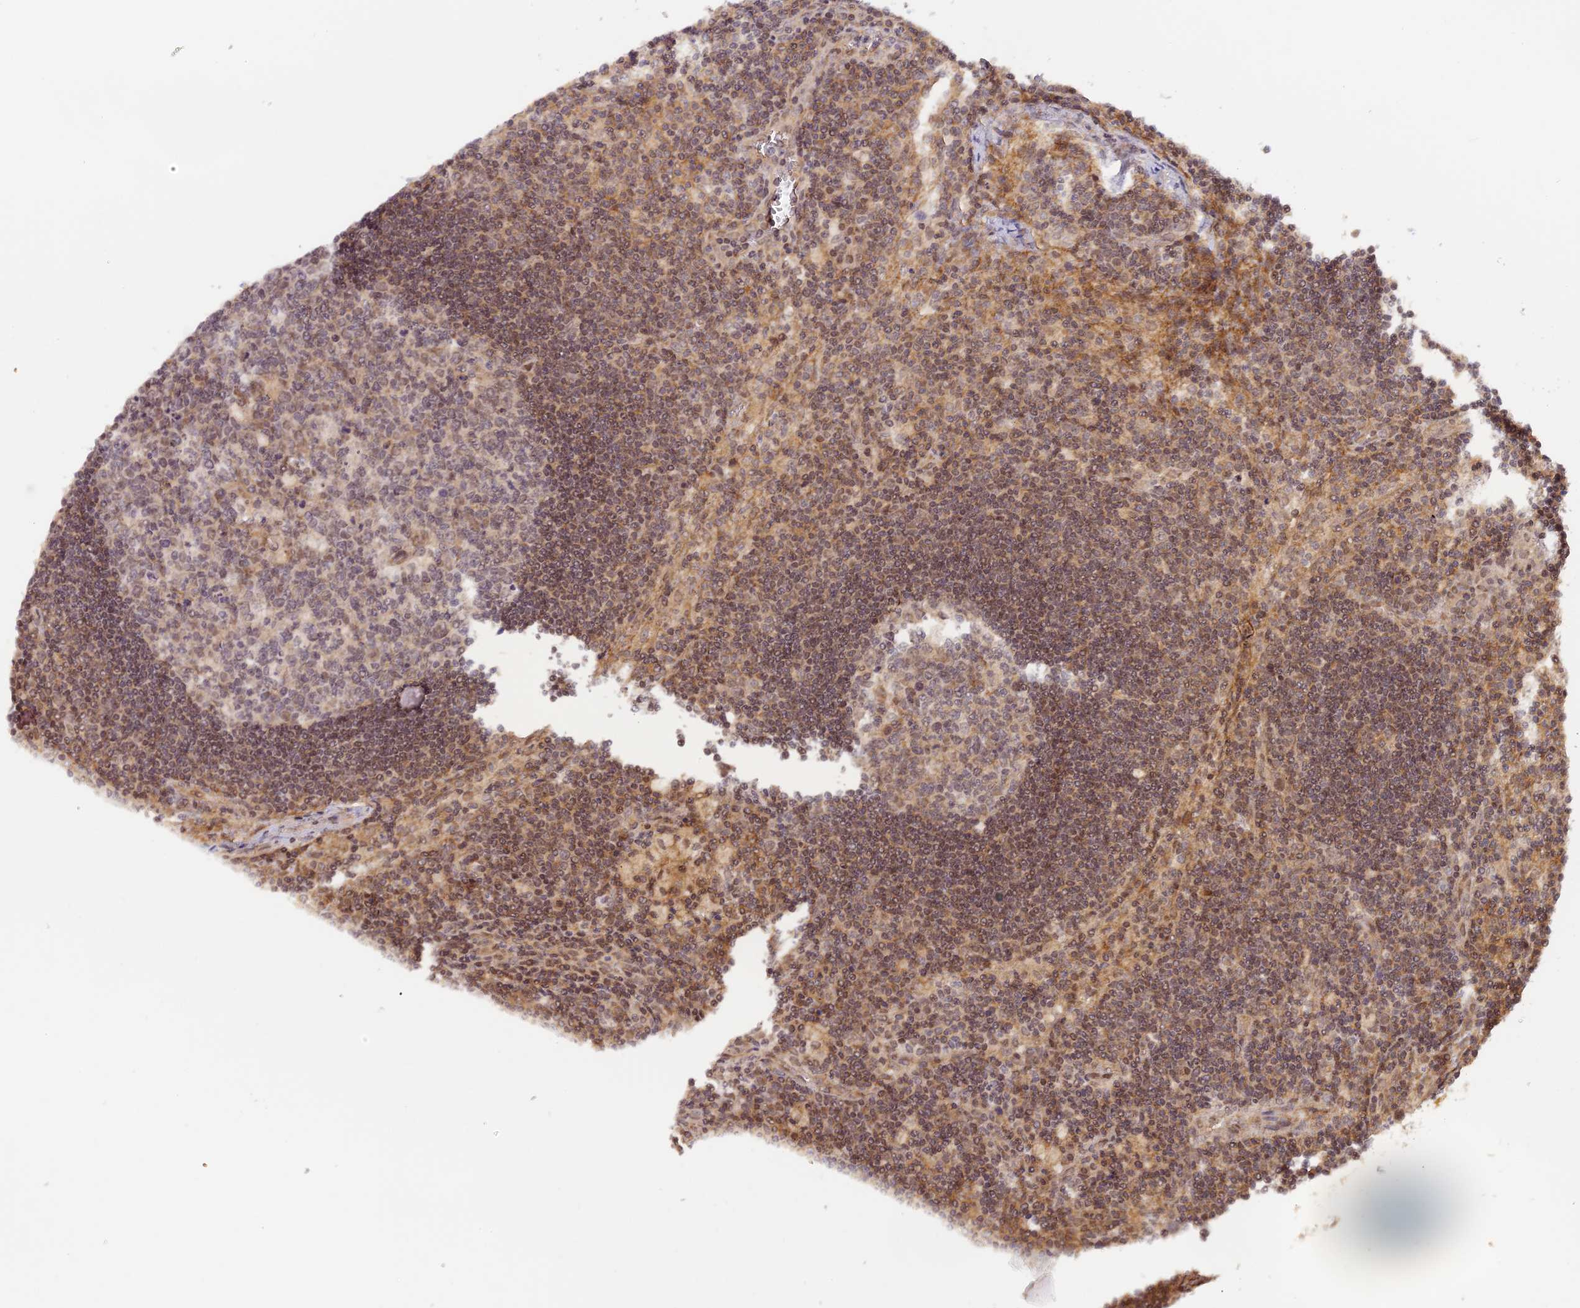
{"staining": {"intensity": "weak", "quantity": "<25%", "location": "cytoplasmic/membranous,nuclear"}, "tissue": "lymph node", "cell_type": "Germinal center cells", "image_type": "normal", "snomed": [{"axis": "morphology", "description": "Normal tissue, NOS"}, {"axis": "topography", "description": "Lymph node"}], "caption": "Immunohistochemical staining of benign lymph node reveals no significant positivity in germinal center cells.", "gene": "MYBL2", "patient": {"sex": "male", "age": 58}}